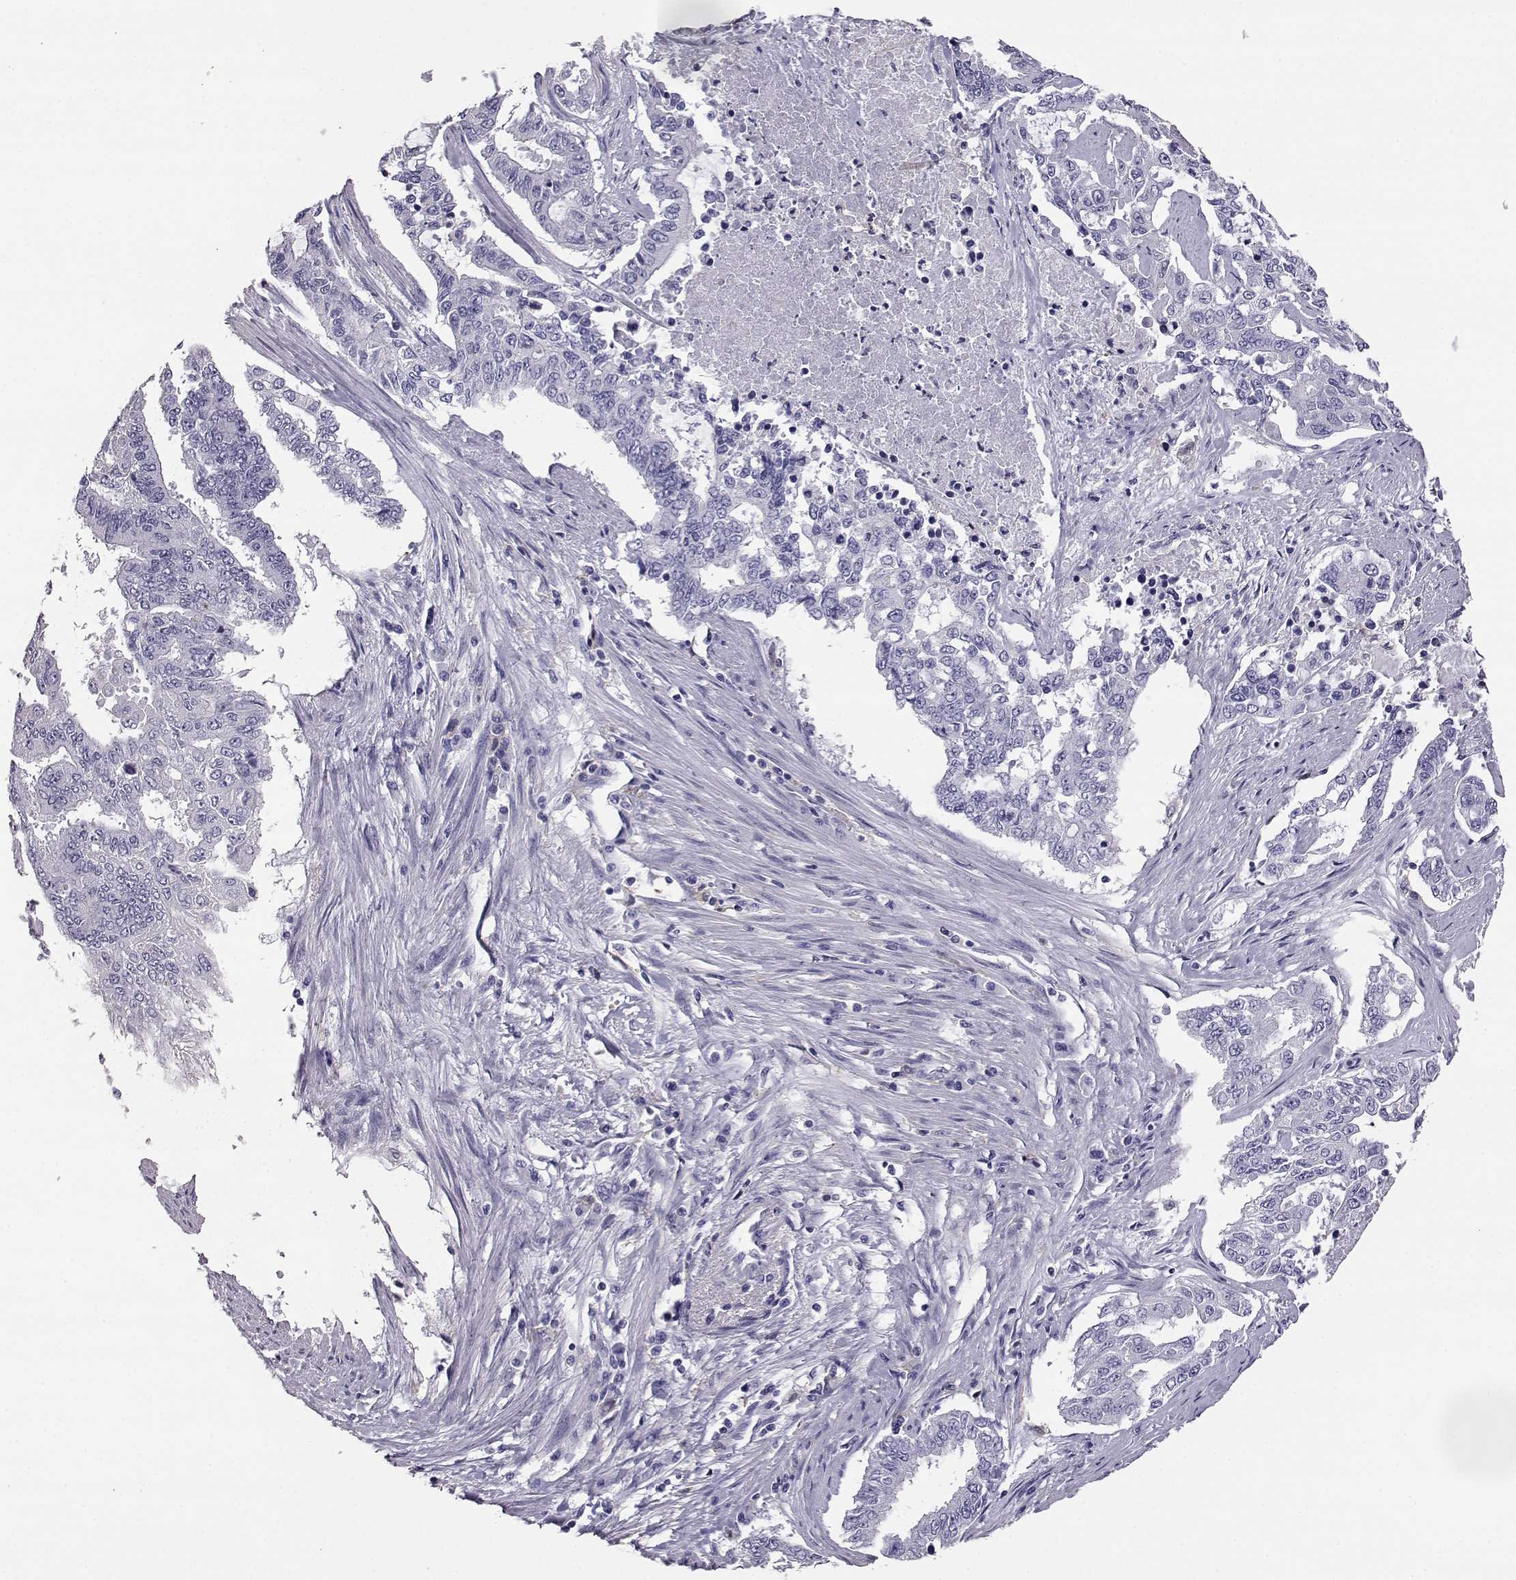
{"staining": {"intensity": "negative", "quantity": "none", "location": "none"}, "tissue": "endometrial cancer", "cell_type": "Tumor cells", "image_type": "cancer", "snomed": [{"axis": "morphology", "description": "Adenocarcinoma, NOS"}, {"axis": "topography", "description": "Uterus"}], "caption": "IHC histopathology image of neoplastic tissue: endometrial cancer (adenocarcinoma) stained with DAB displays no significant protein staining in tumor cells.", "gene": "AKR1B1", "patient": {"sex": "female", "age": 59}}